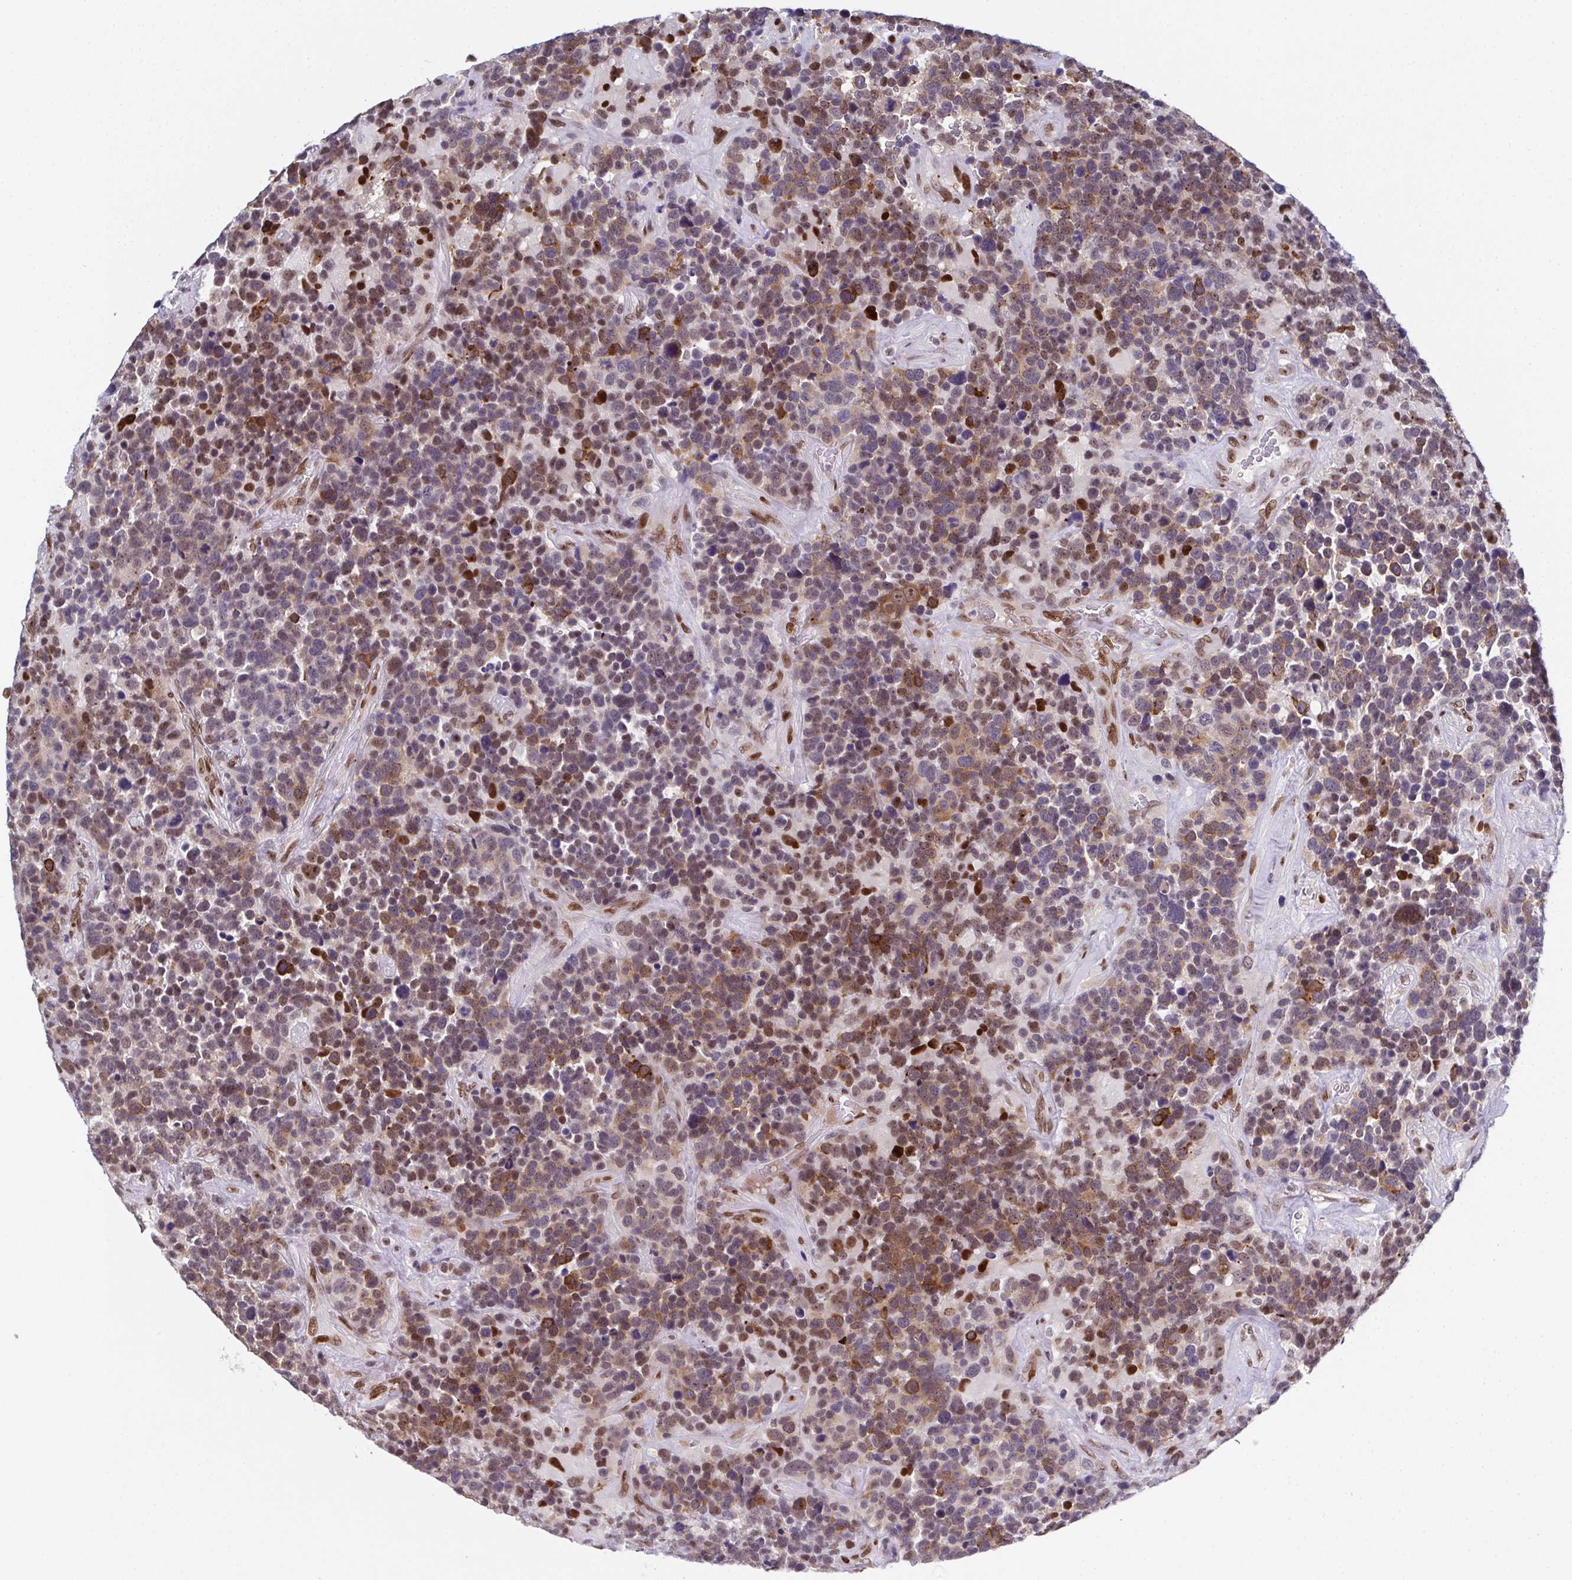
{"staining": {"intensity": "moderate", "quantity": "25%-75%", "location": "cytoplasmic/membranous,nuclear"}, "tissue": "glioma", "cell_type": "Tumor cells", "image_type": "cancer", "snomed": [{"axis": "morphology", "description": "Glioma, malignant, High grade"}, {"axis": "topography", "description": "Brain"}], "caption": "A high-resolution histopathology image shows immunohistochemistry staining of malignant glioma (high-grade), which reveals moderate cytoplasmic/membranous and nuclear positivity in approximately 25%-75% of tumor cells.", "gene": "RB1", "patient": {"sex": "male", "age": 33}}